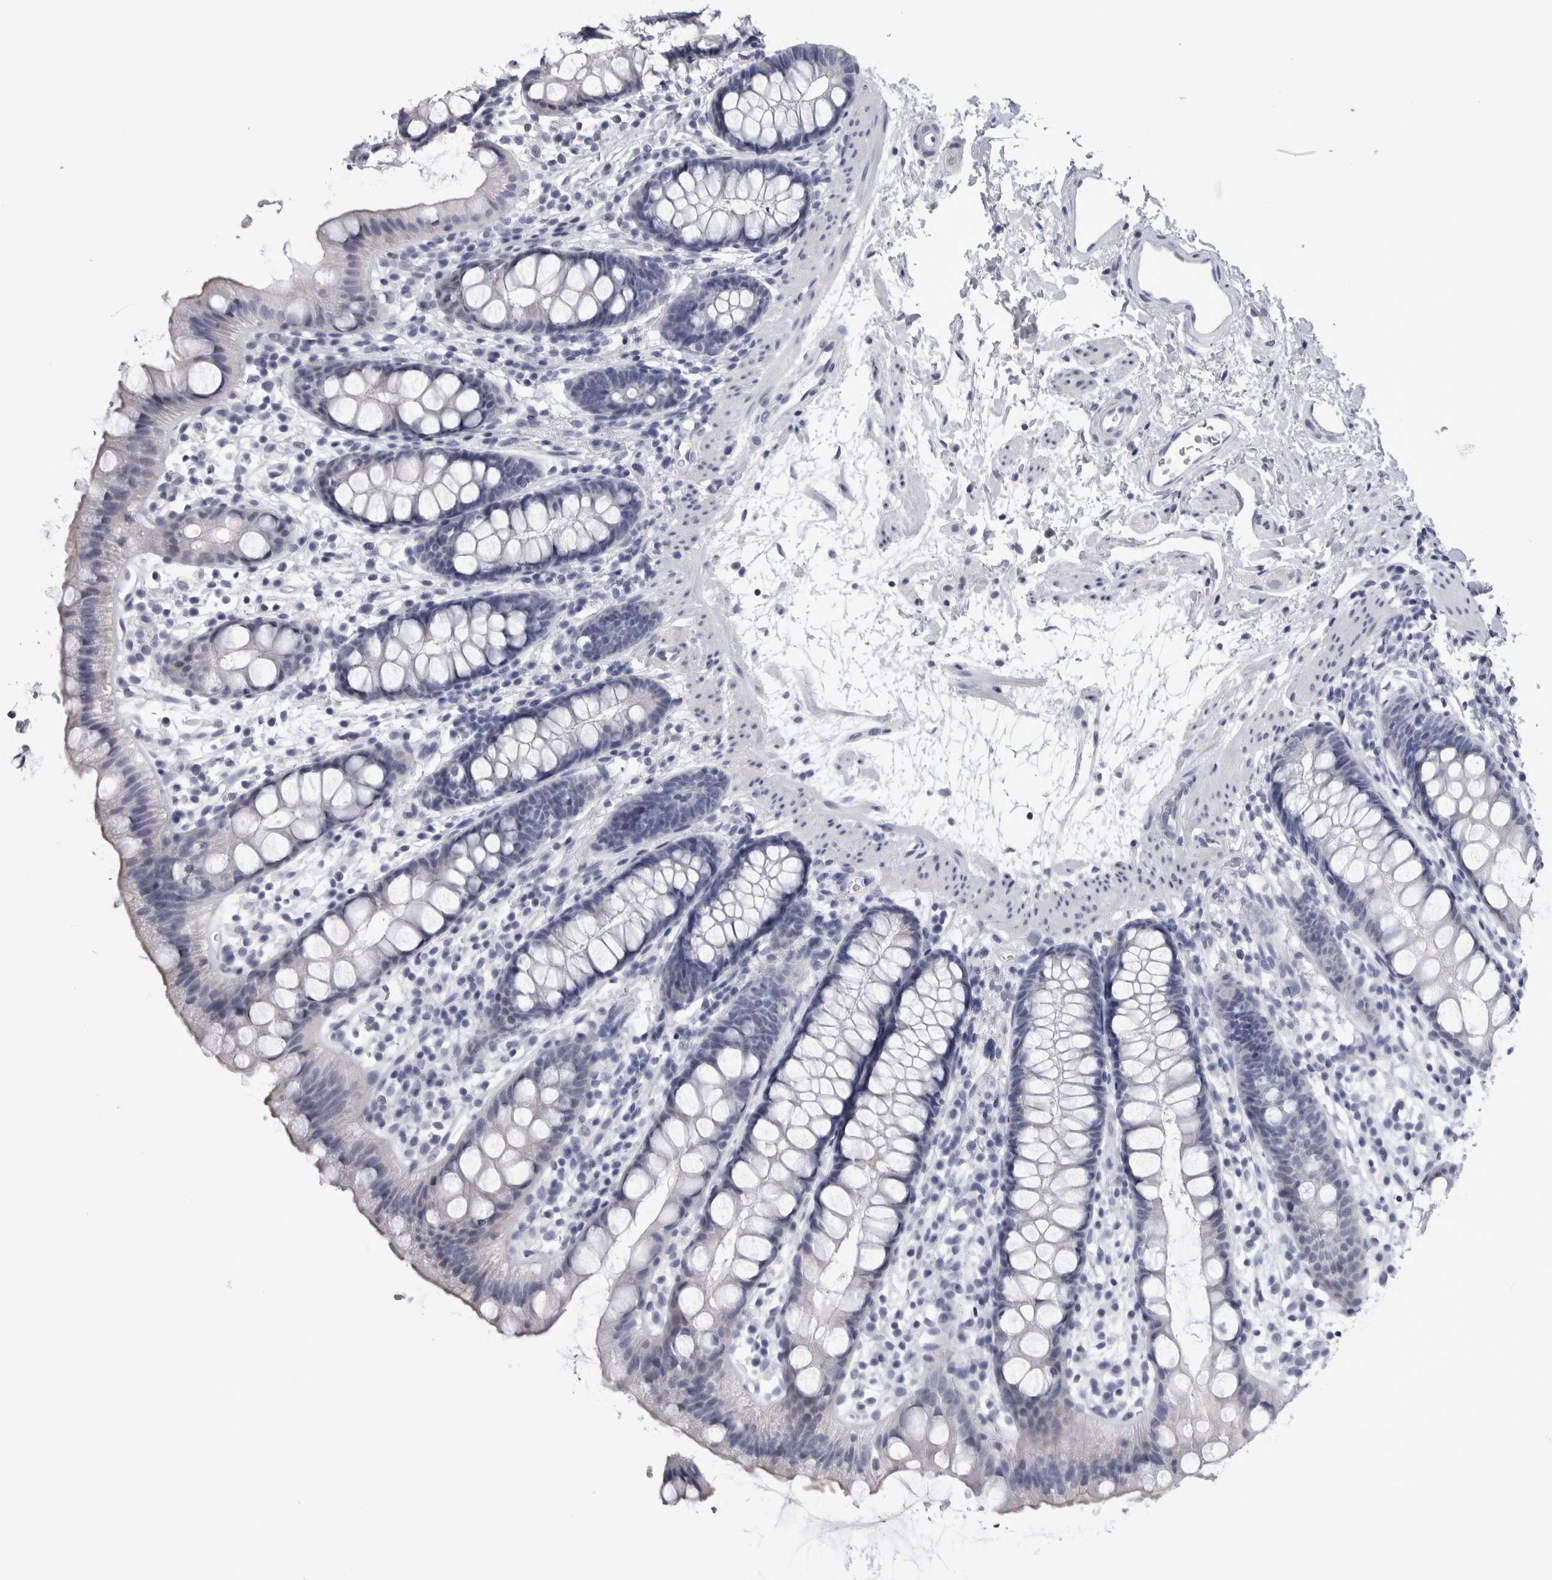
{"staining": {"intensity": "negative", "quantity": "none", "location": "none"}, "tissue": "rectum", "cell_type": "Glandular cells", "image_type": "normal", "snomed": [{"axis": "morphology", "description": "Normal tissue, NOS"}, {"axis": "topography", "description": "Rectum"}], "caption": "Immunohistochemistry (IHC) of normal human rectum reveals no positivity in glandular cells.", "gene": "ALDH8A1", "patient": {"sex": "female", "age": 65}}